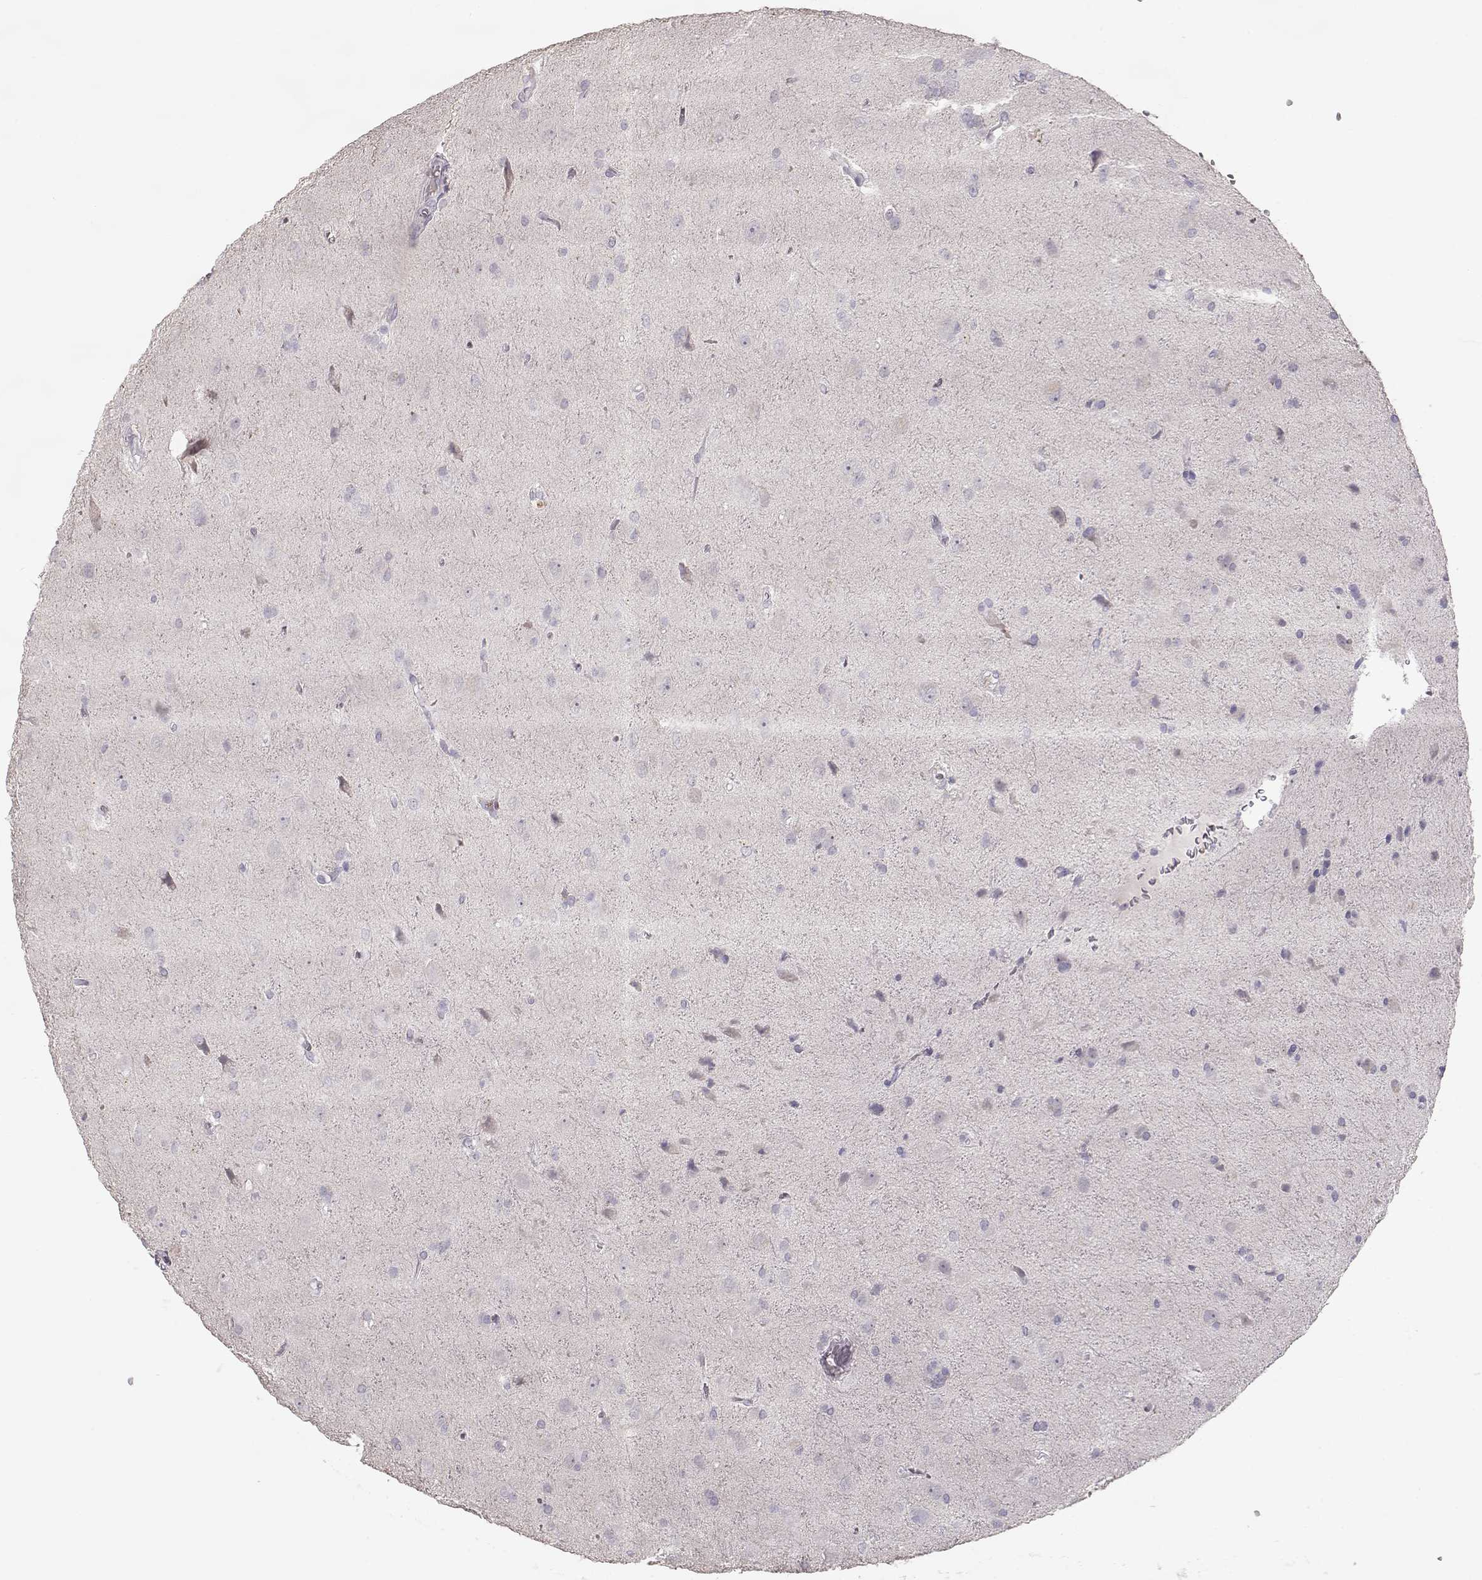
{"staining": {"intensity": "negative", "quantity": "none", "location": "none"}, "tissue": "glioma", "cell_type": "Tumor cells", "image_type": "cancer", "snomed": [{"axis": "morphology", "description": "Glioma, malignant, Low grade"}, {"axis": "topography", "description": "Brain"}], "caption": "IHC micrograph of neoplastic tissue: human glioma stained with DAB (3,3'-diaminobenzidine) shows no significant protein staining in tumor cells.", "gene": "SLC18A1", "patient": {"sex": "male", "age": 58}}